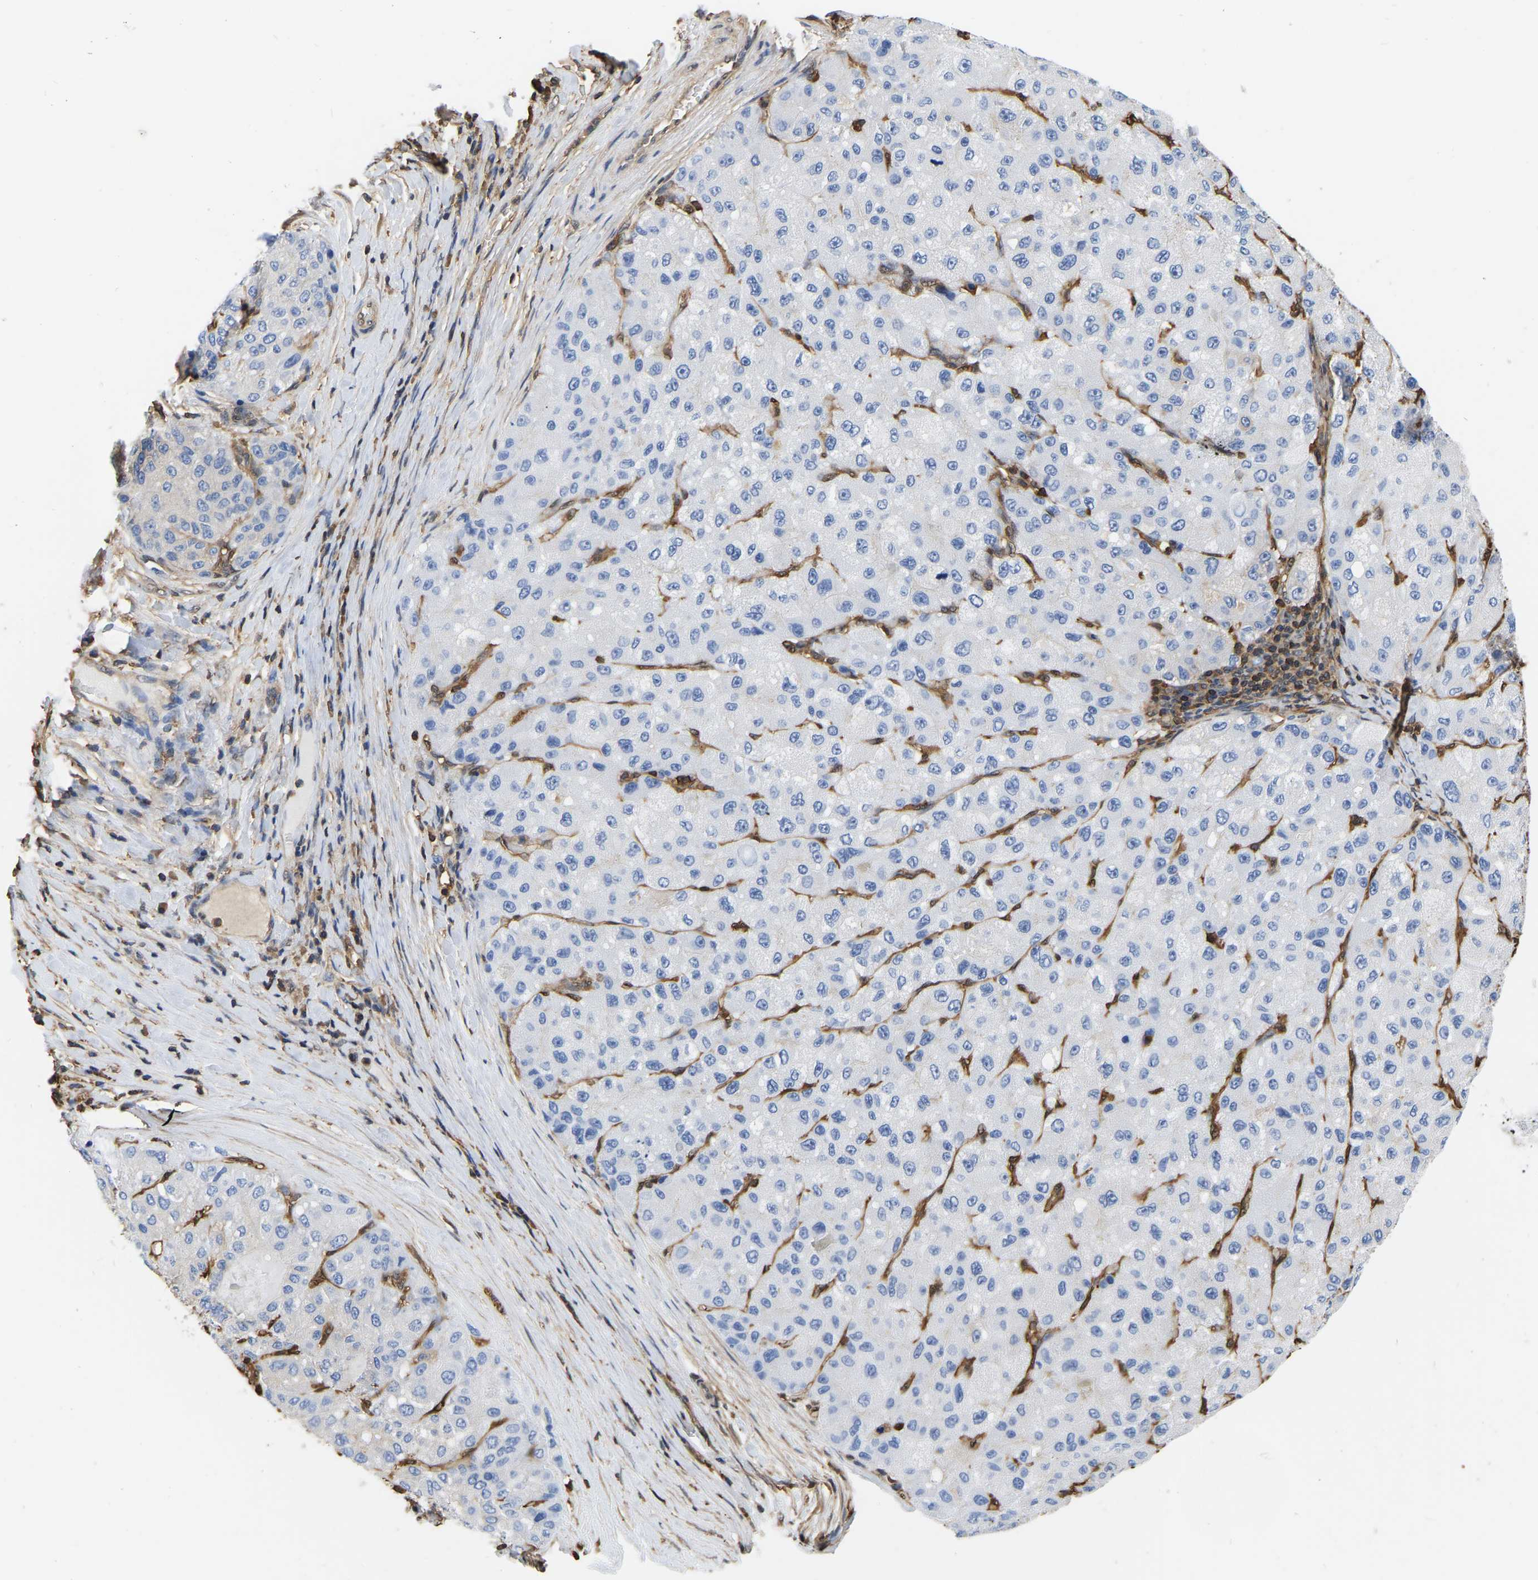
{"staining": {"intensity": "negative", "quantity": "none", "location": "none"}, "tissue": "liver cancer", "cell_type": "Tumor cells", "image_type": "cancer", "snomed": [{"axis": "morphology", "description": "Carcinoma, Hepatocellular, NOS"}, {"axis": "topography", "description": "Liver"}], "caption": "DAB (3,3'-diaminobenzidine) immunohistochemical staining of liver cancer (hepatocellular carcinoma) shows no significant staining in tumor cells.", "gene": "LDHB", "patient": {"sex": "male", "age": 80}}